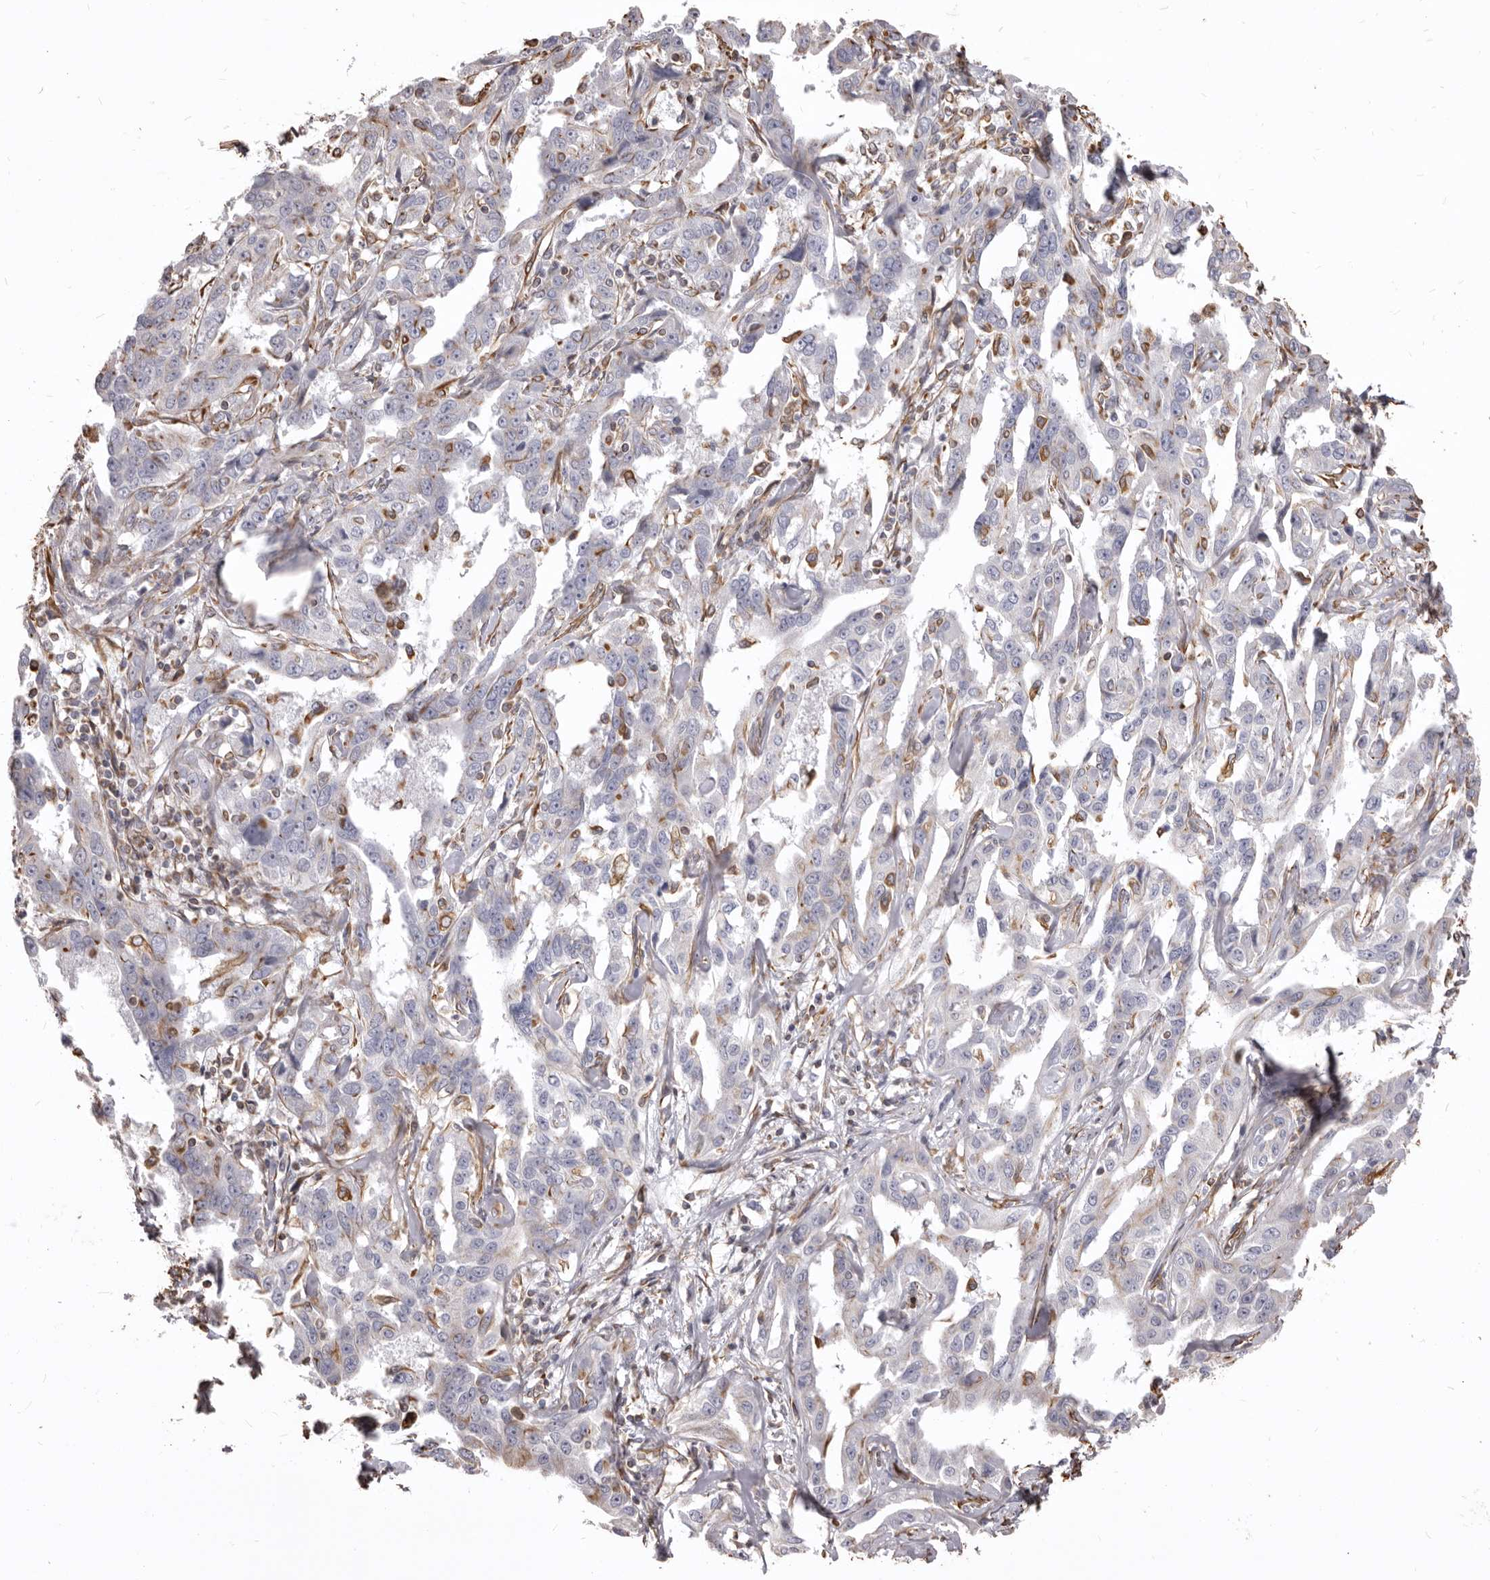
{"staining": {"intensity": "negative", "quantity": "none", "location": "none"}, "tissue": "liver cancer", "cell_type": "Tumor cells", "image_type": "cancer", "snomed": [{"axis": "morphology", "description": "Cholangiocarcinoma"}, {"axis": "topography", "description": "Liver"}], "caption": "Protein analysis of liver cancer reveals no significant staining in tumor cells.", "gene": "MTURN", "patient": {"sex": "male", "age": 59}}